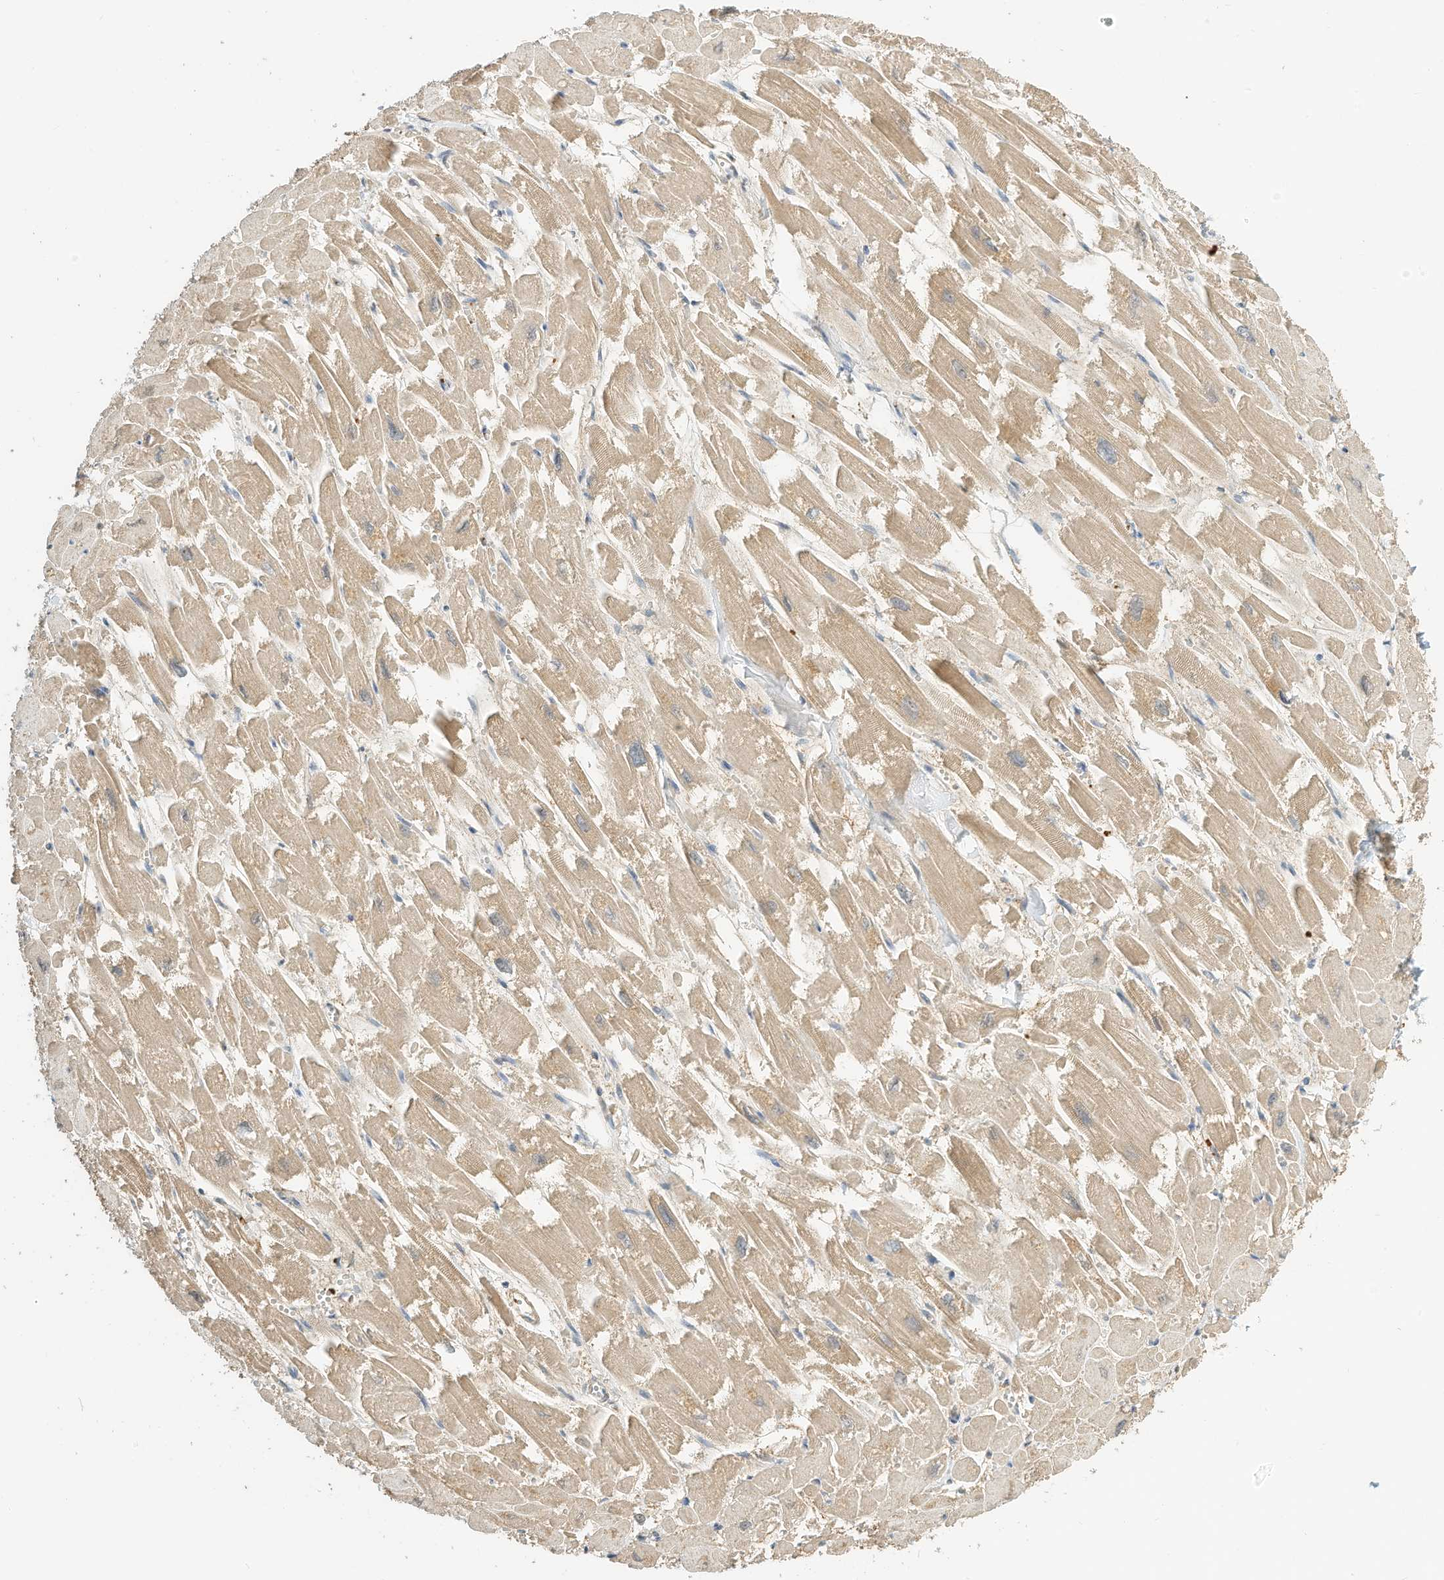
{"staining": {"intensity": "moderate", "quantity": ">75%", "location": "cytoplasmic/membranous"}, "tissue": "heart muscle", "cell_type": "Cardiomyocytes", "image_type": "normal", "snomed": [{"axis": "morphology", "description": "Normal tissue, NOS"}, {"axis": "topography", "description": "Heart"}], "caption": "Cardiomyocytes exhibit moderate cytoplasmic/membranous expression in about >75% of cells in unremarkable heart muscle.", "gene": "OFD1", "patient": {"sex": "male", "age": 54}}